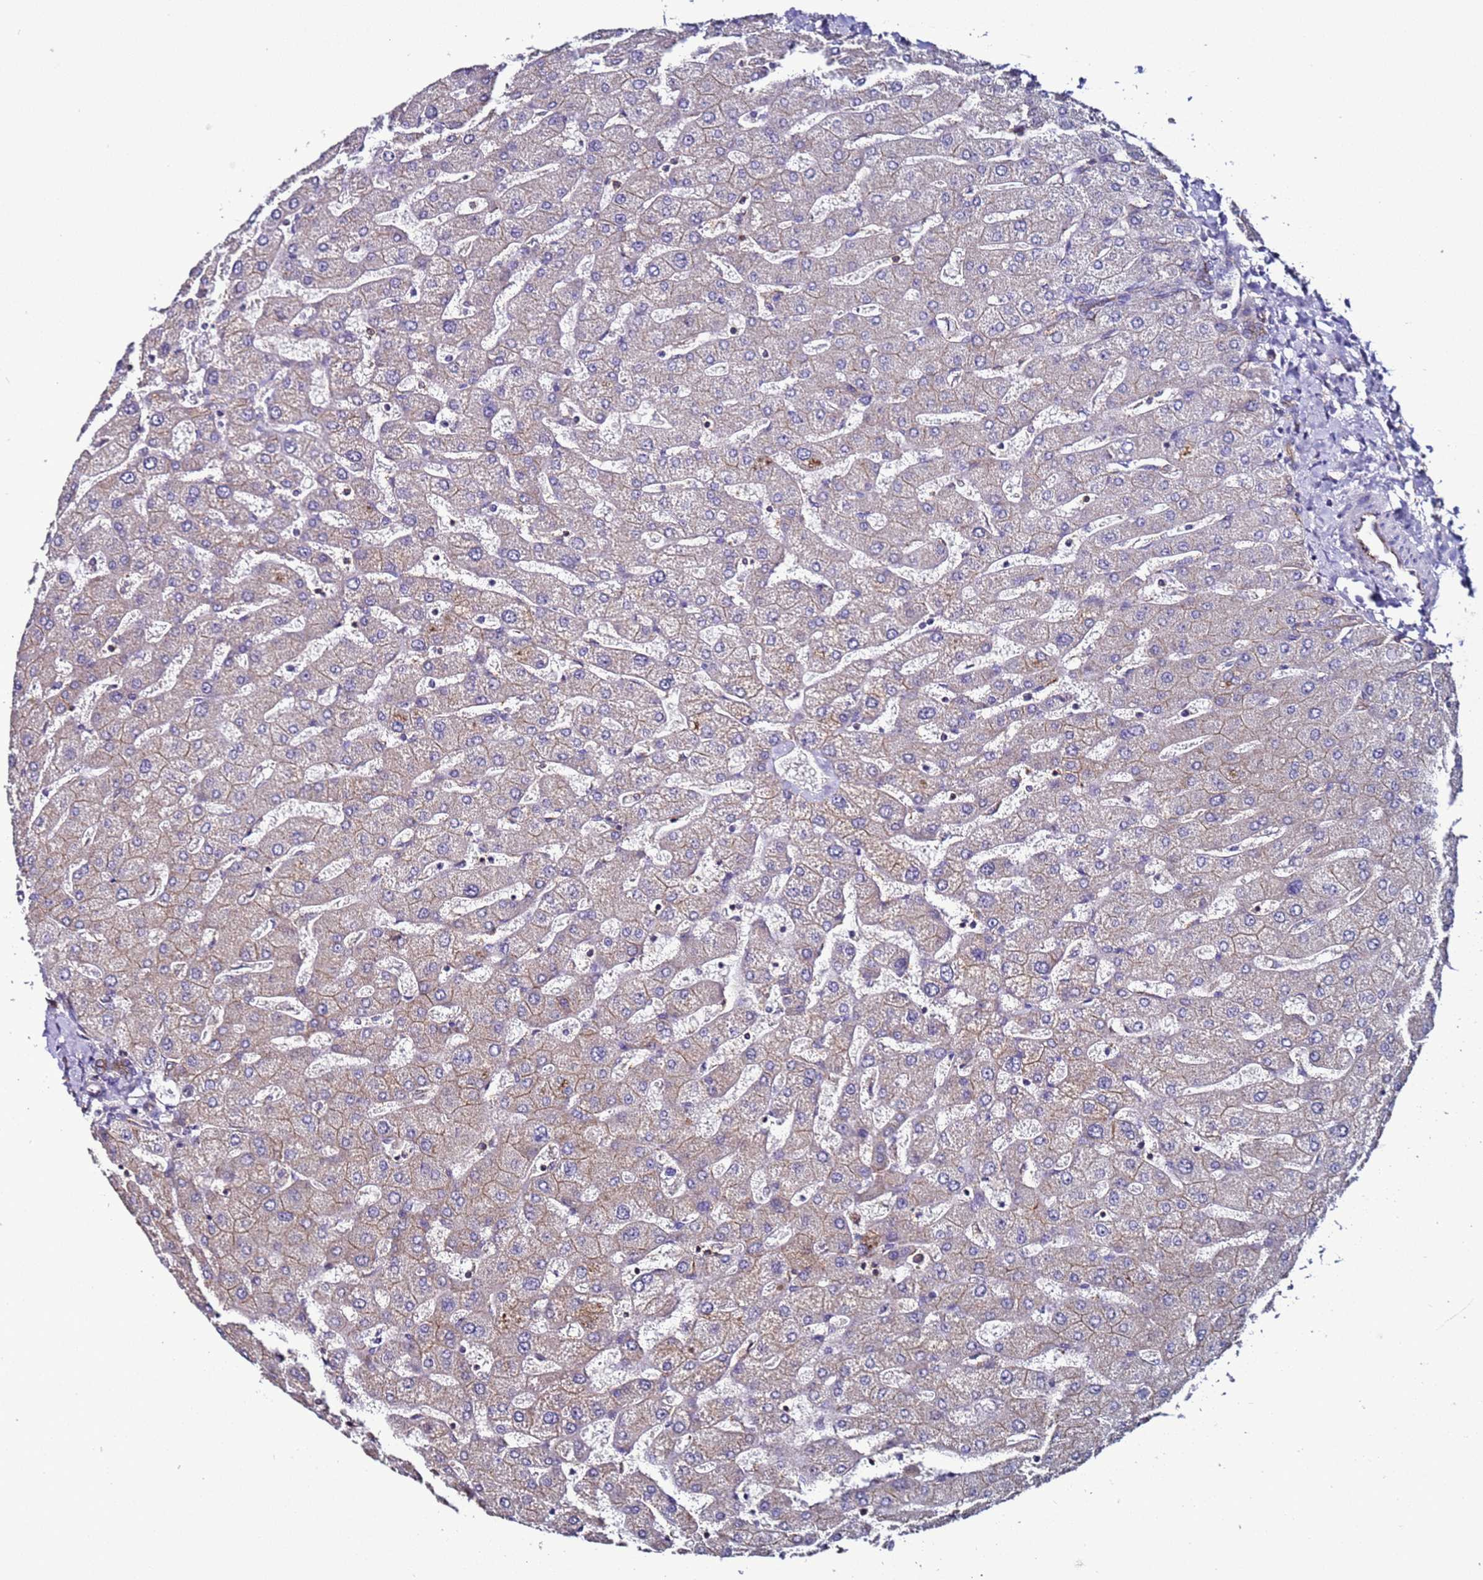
{"staining": {"intensity": "negative", "quantity": "none", "location": "none"}, "tissue": "liver", "cell_type": "Cholangiocytes", "image_type": "normal", "snomed": [{"axis": "morphology", "description": "Normal tissue, NOS"}, {"axis": "topography", "description": "Liver"}], "caption": "Immunohistochemistry of benign liver exhibits no staining in cholangiocytes.", "gene": "TENM3", "patient": {"sex": "male", "age": 55}}